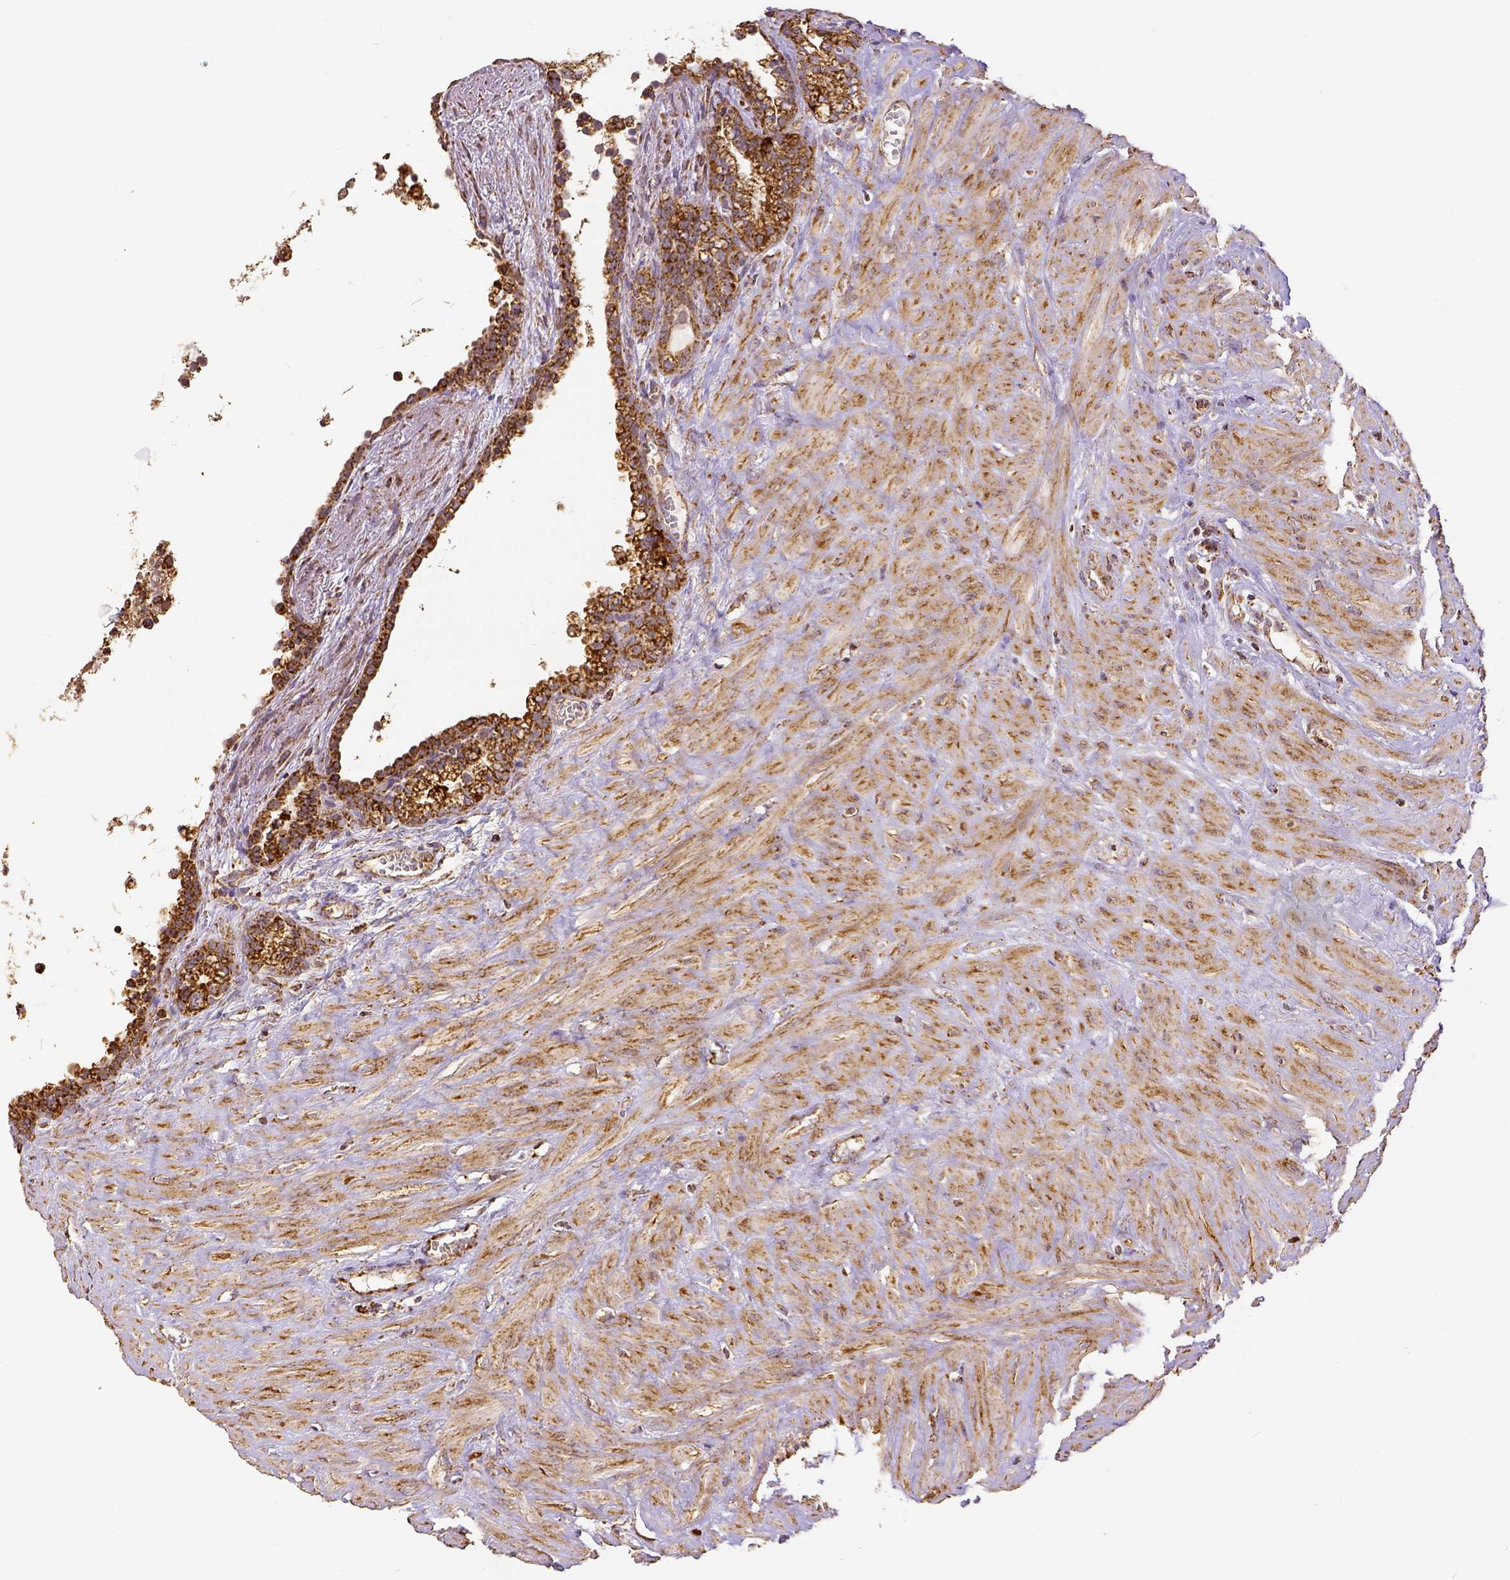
{"staining": {"intensity": "strong", "quantity": ">75%", "location": "cytoplasmic/membranous"}, "tissue": "seminal vesicle", "cell_type": "Glandular cells", "image_type": "normal", "snomed": [{"axis": "morphology", "description": "Normal tissue, NOS"}, {"axis": "topography", "description": "Seminal veicle"}], "caption": "Strong cytoplasmic/membranous positivity is present in about >75% of glandular cells in unremarkable seminal vesicle. Ihc stains the protein of interest in brown and the nuclei are stained blue.", "gene": "SDHB", "patient": {"sex": "male", "age": 76}}